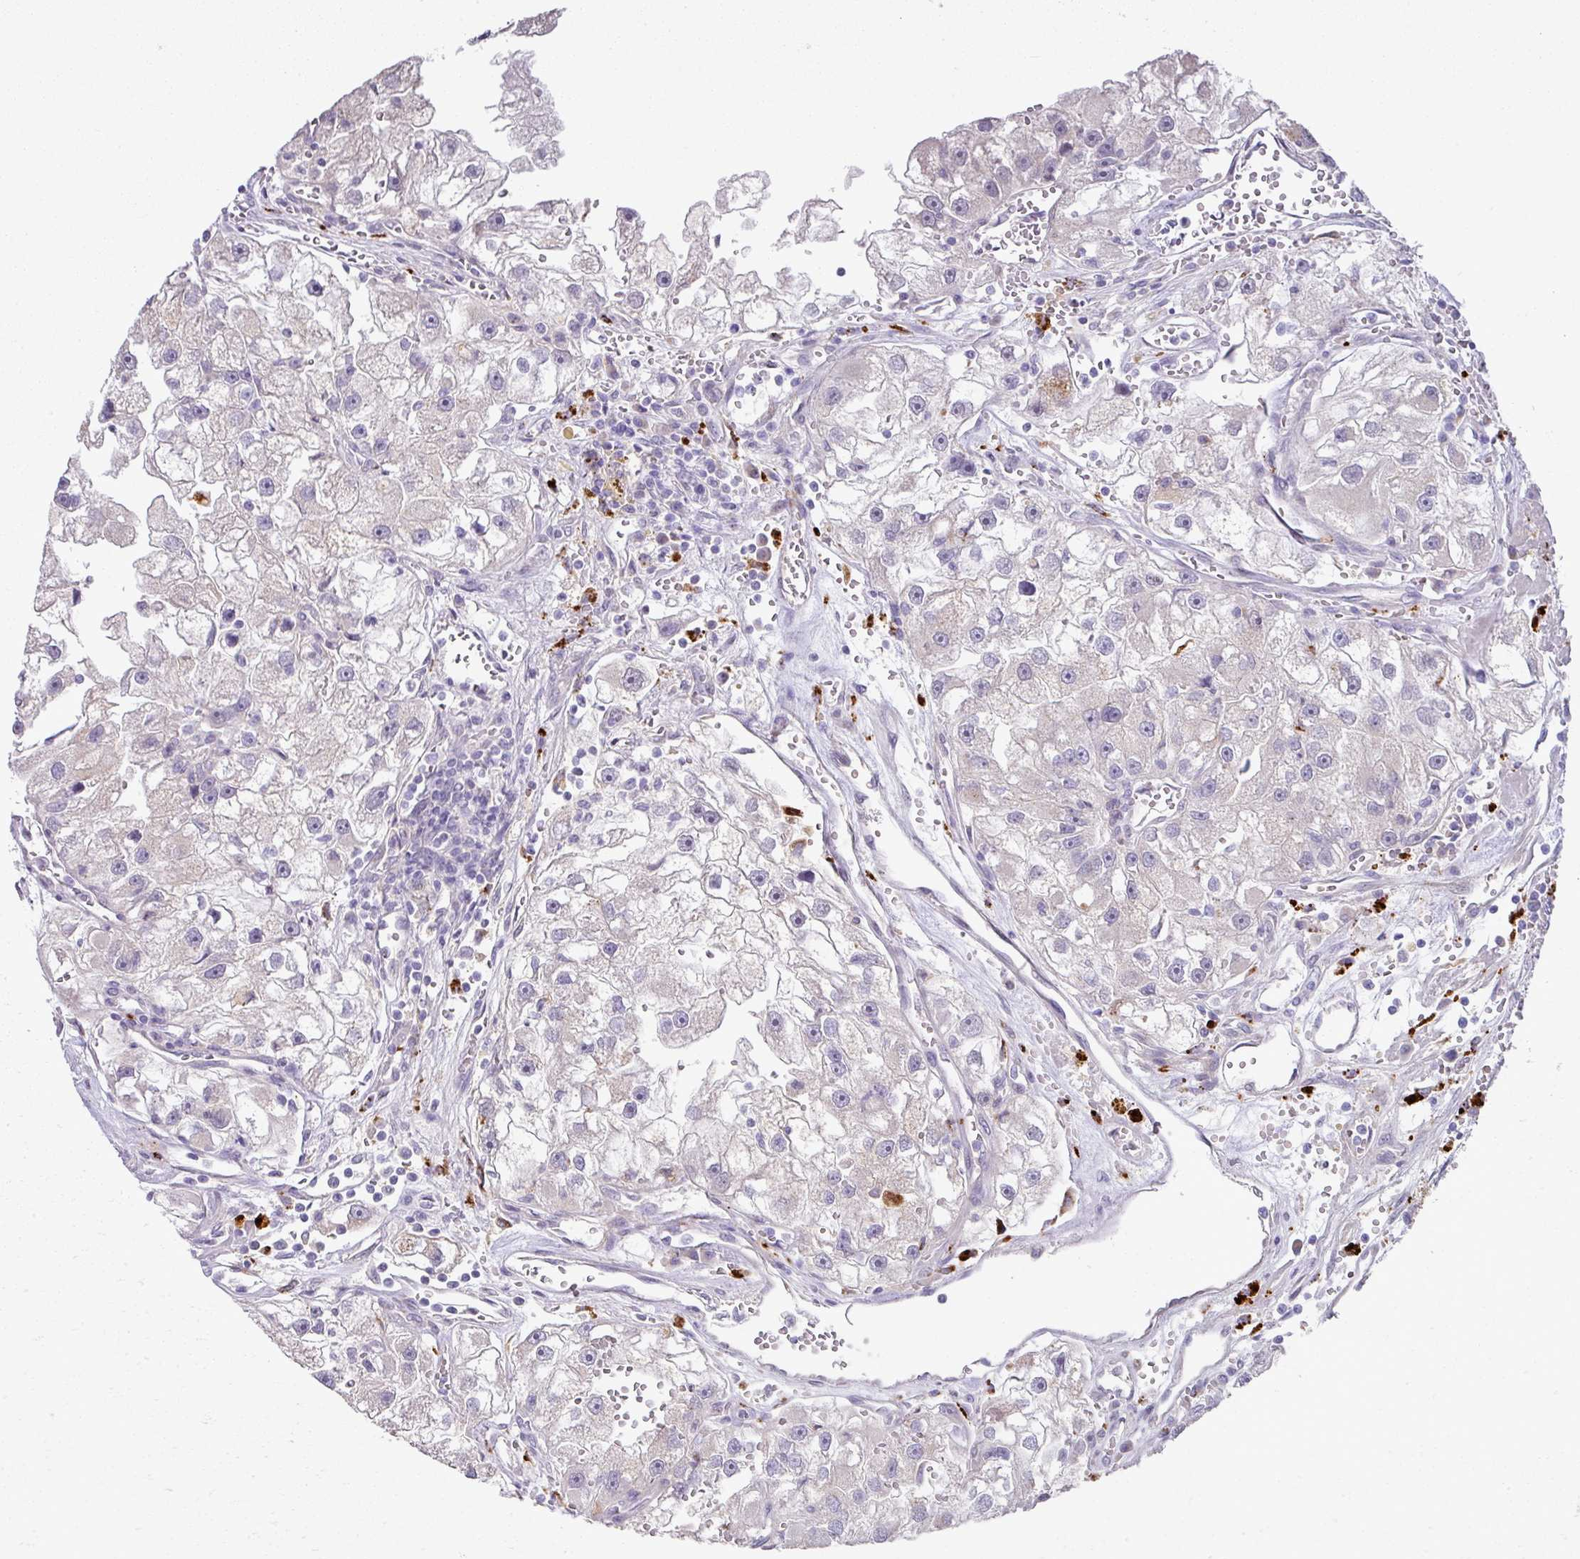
{"staining": {"intensity": "negative", "quantity": "none", "location": "none"}, "tissue": "renal cancer", "cell_type": "Tumor cells", "image_type": "cancer", "snomed": [{"axis": "morphology", "description": "Adenocarcinoma, NOS"}, {"axis": "topography", "description": "Kidney"}], "caption": "Image shows no significant protein expression in tumor cells of renal cancer (adenocarcinoma). The staining was performed using DAB (3,3'-diaminobenzidine) to visualize the protein expression in brown, while the nuclei were stained in blue with hematoxylin (Magnification: 20x).", "gene": "PLEKHH3", "patient": {"sex": "male", "age": 63}}